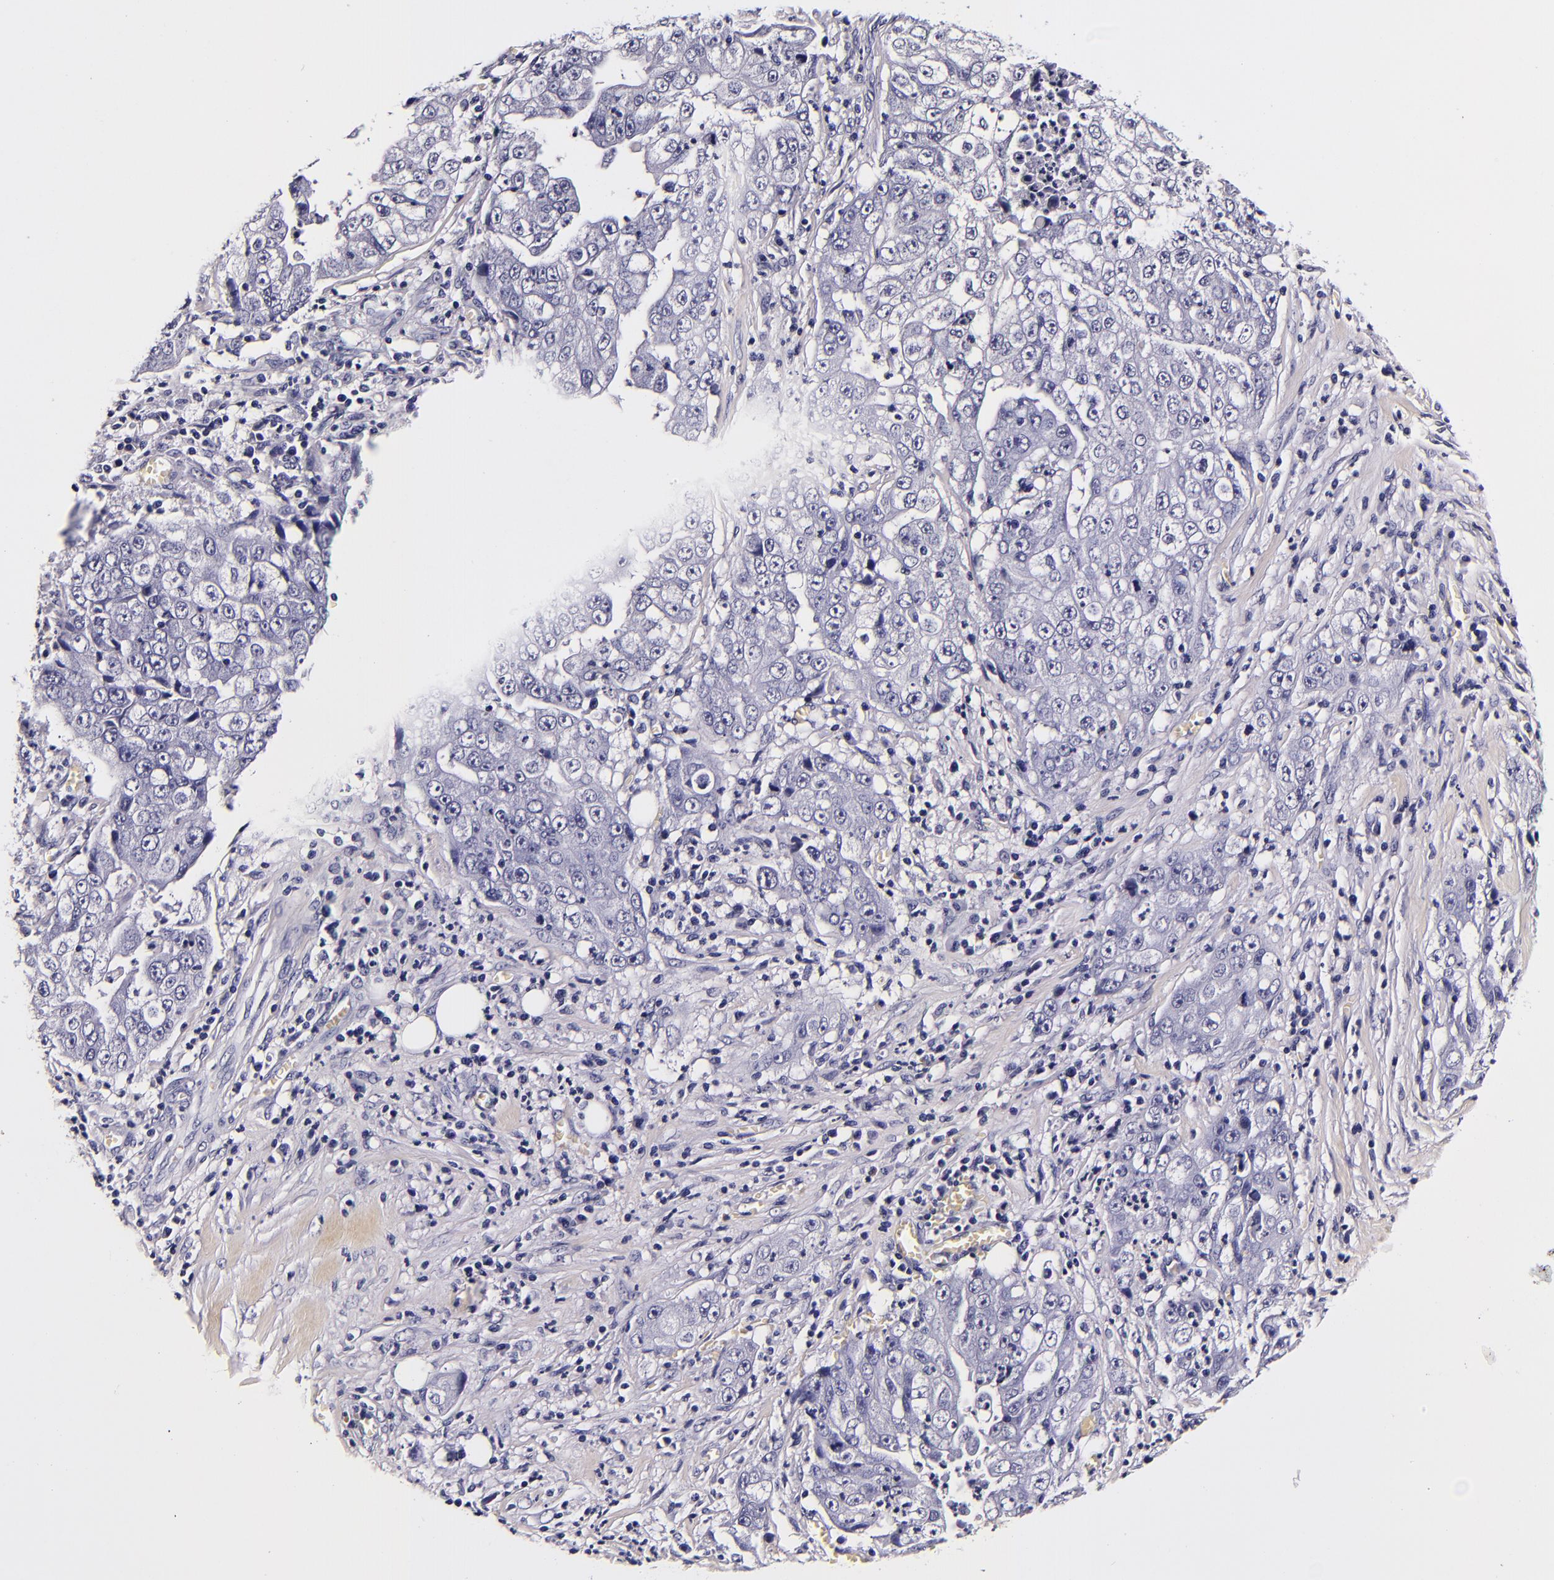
{"staining": {"intensity": "negative", "quantity": "none", "location": "none"}, "tissue": "lung cancer", "cell_type": "Tumor cells", "image_type": "cancer", "snomed": [{"axis": "morphology", "description": "Squamous cell carcinoma, NOS"}, {"axis": "topography", "description": "Lung"}], "caption": "High power microscopy micrograph of an immunohistochemistry photomicrograph of lung cancer, revealing no significant positivity in tumor cells. (DAB immunohistochemistry visualized using brightfield microscopy, high magnification).", "gene": "FBN1", "patient": {"sex": "male", "age": 64}}